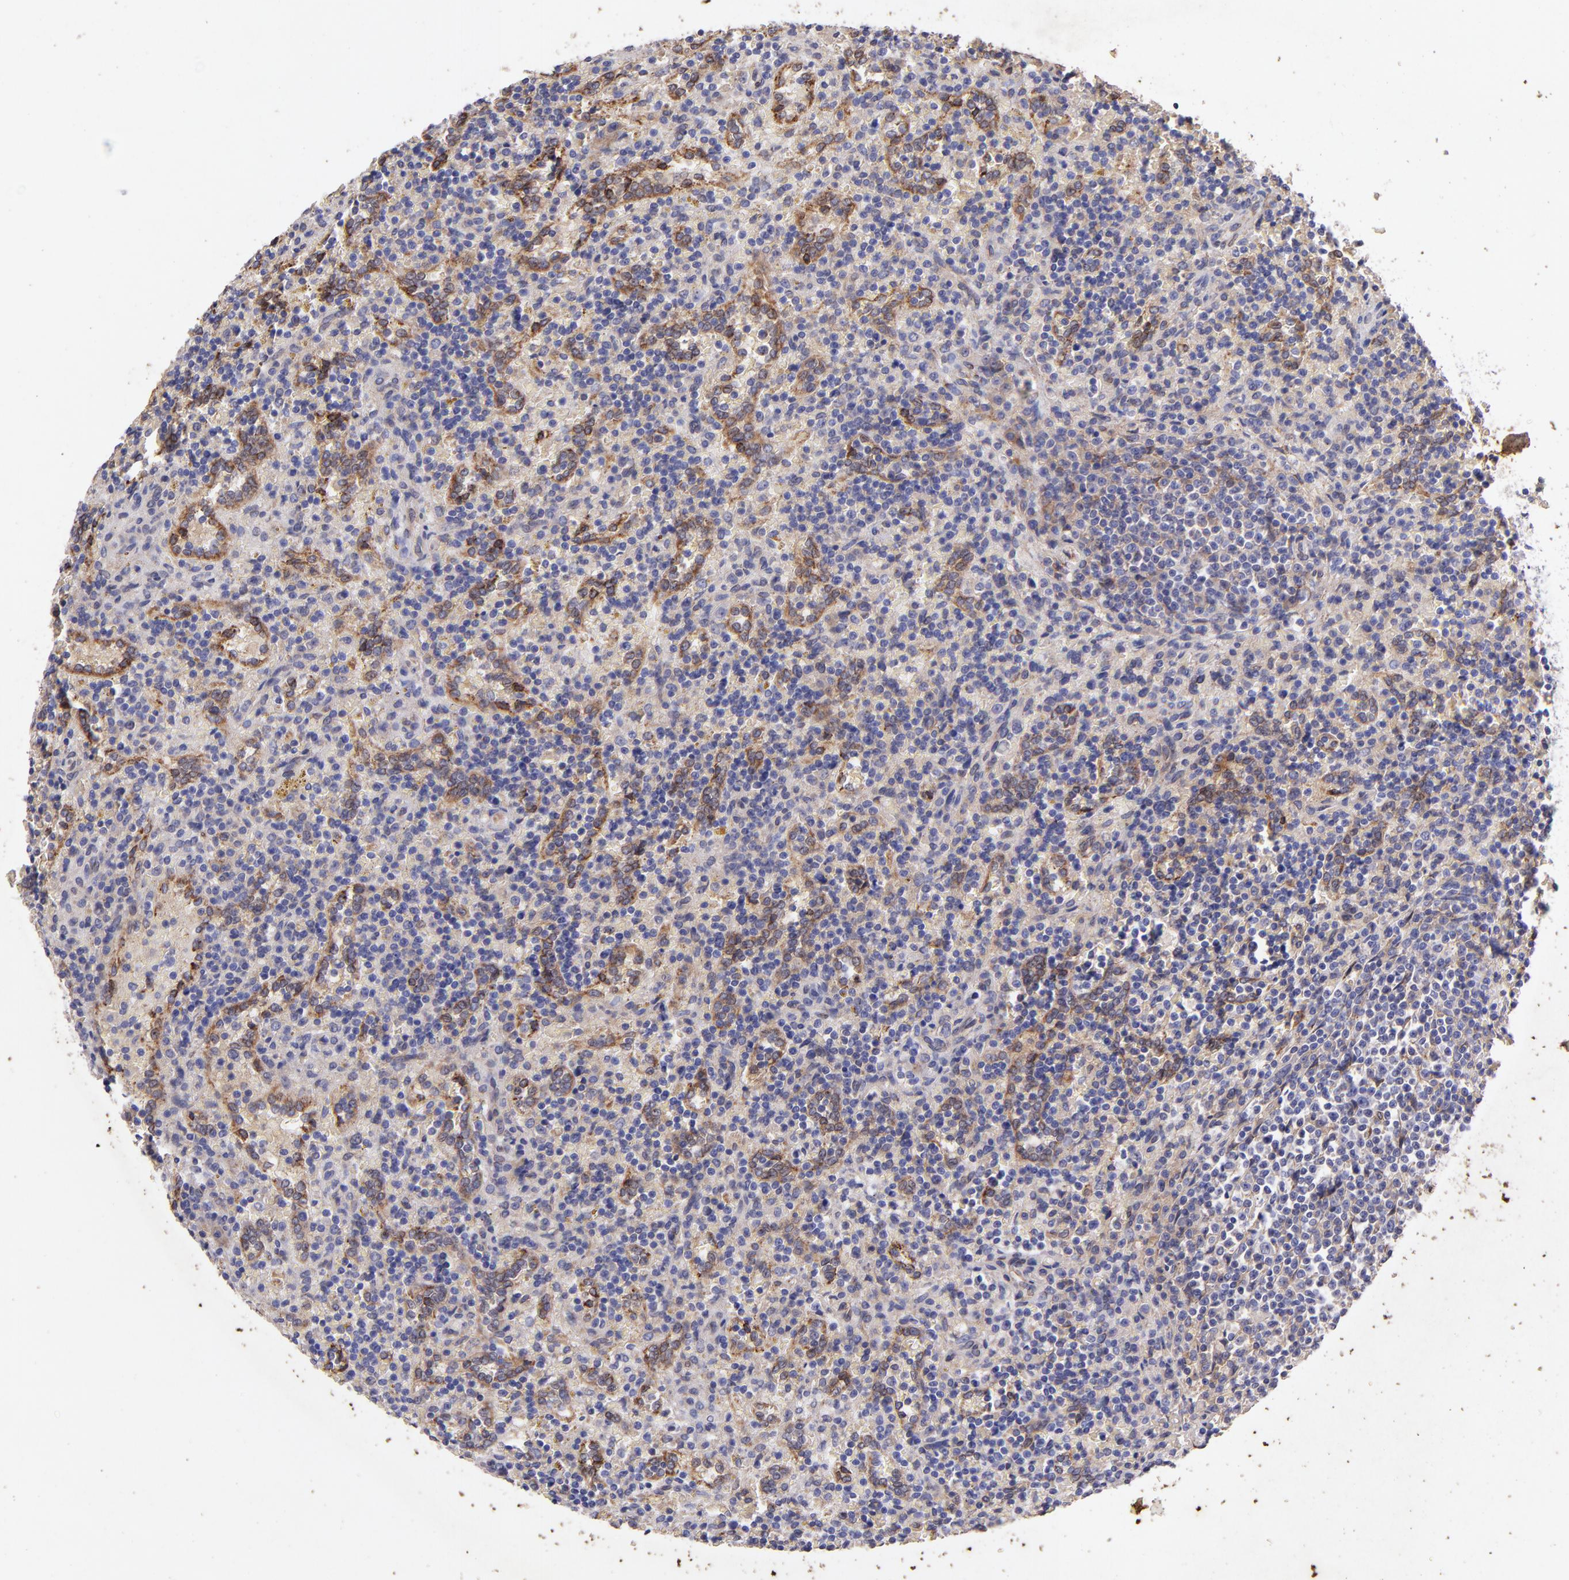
{"staining": {"intensity": "weak", "quantity": "25%-75%", "location": "cytoplasmic/membranous"}, "tissue": "lymphoma", "cell_type": "Tumor cells", "image_type": "cancer", "snomed": [{"axis": "morphology", "description": "Malignant lymphoma, non-Hodgkin's type, Low grade"}, {"axis": "topography", "description": "Spleen"}], "caption": "IHC image of neoplastic tissue: human lymphoma stained using immunohistochemistry shows low levels of weak protein expression localized specifically in the cytoplasmic/membranous of tumor cells, appearing as a cytoplasmic/membranous brown color.", "gene": "RET", "patient": {"sex": "male", "age": 67}}